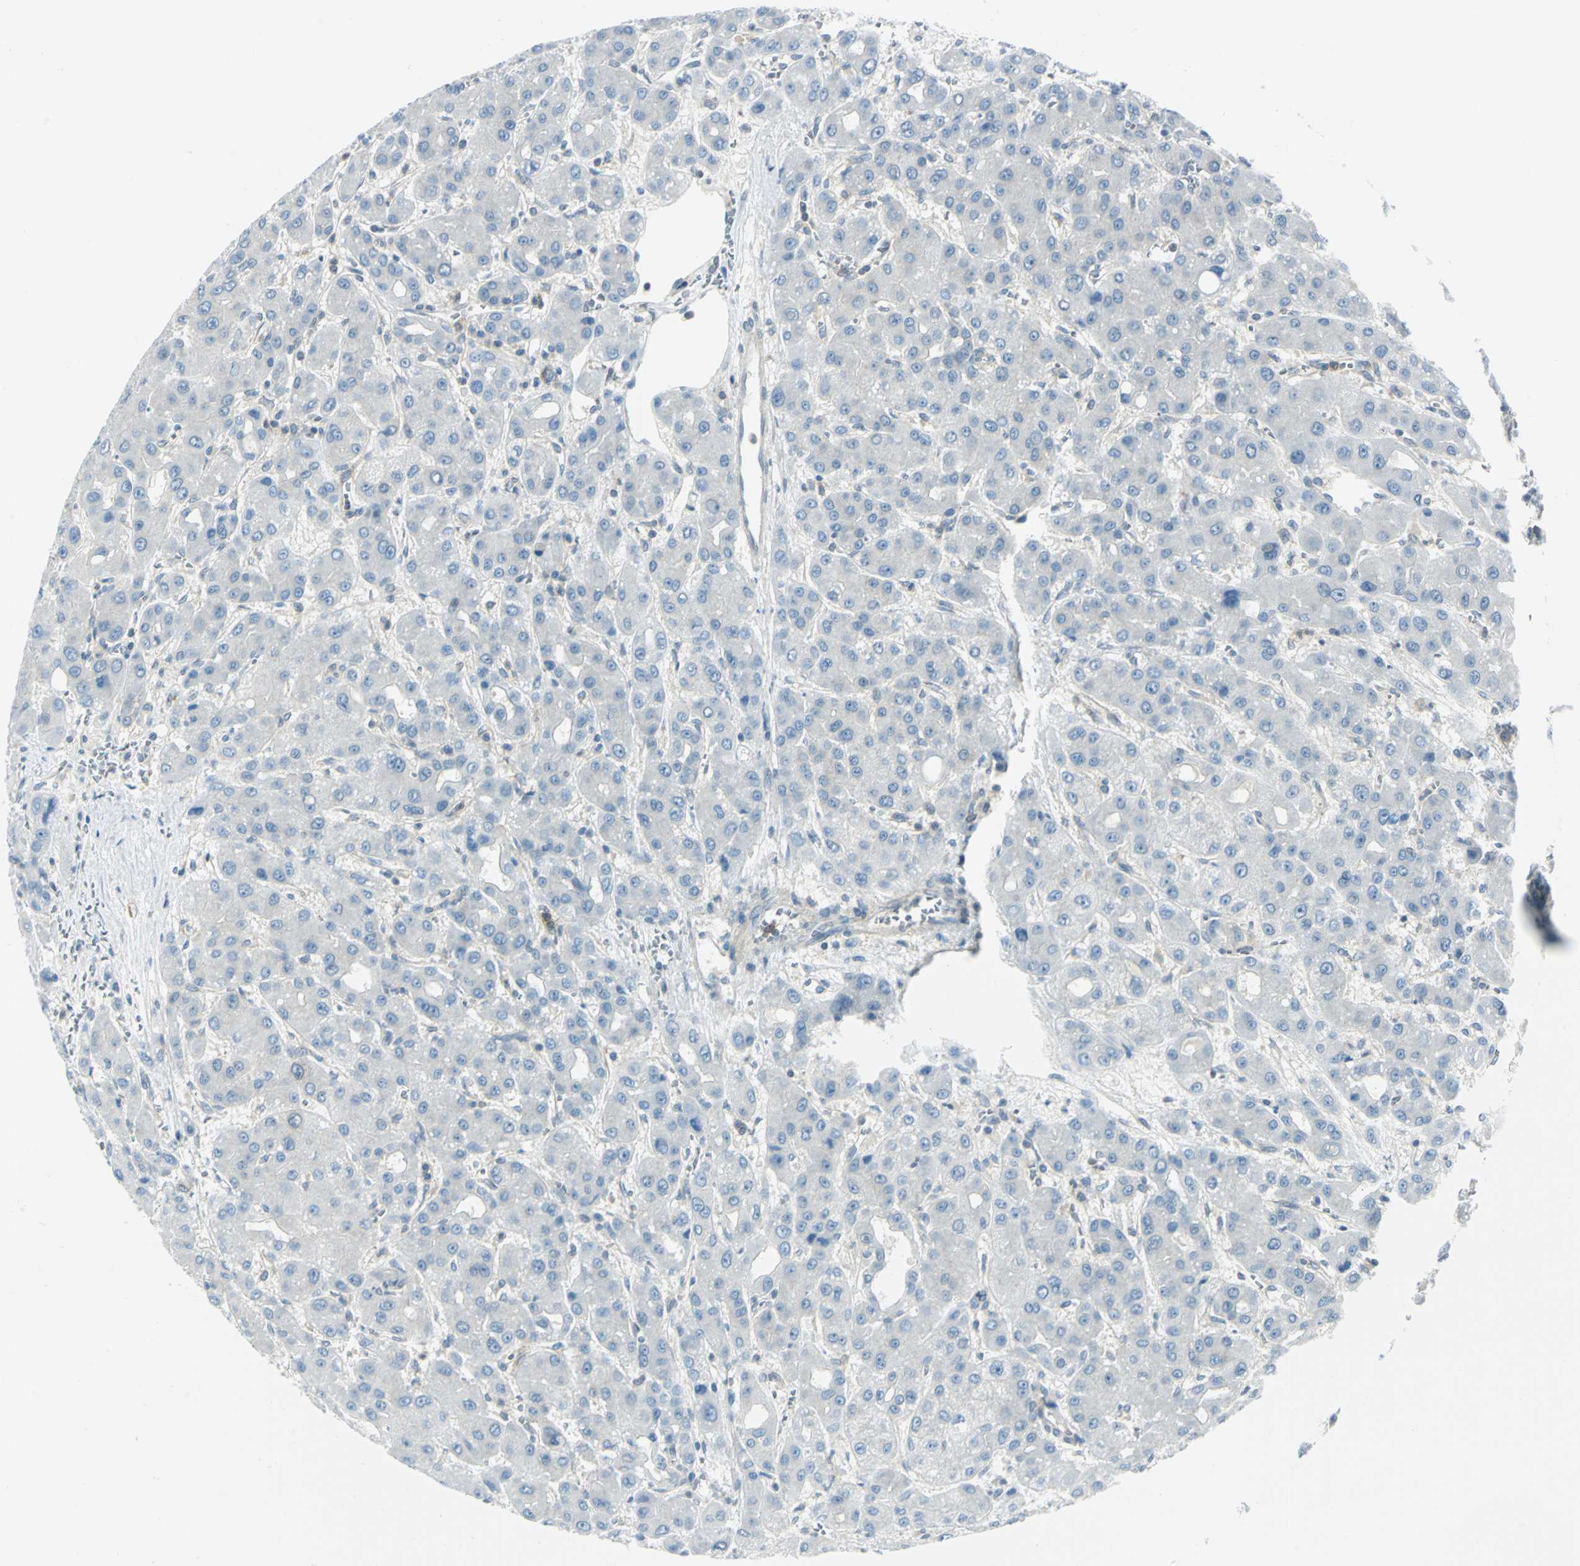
{"staining": {"intensity": "negative", "quantity": "none", "location": "none"}, "tissue": "liver cancer", "cell_type": "Tumor cells", "image_type": "cancer", "snomed": [{"axis": "morphology", "description": "Carcinoma, Hepatocellular, NOS"}, {"axis": "topography", "description": "Liver"}], "caption": "Immunohistochemistry micrograph of neoplastic tissue: human hepatocellular carcinoma (liver) stained with DAB (3,3'-diaminobenzidine) reveals no significant protein positivity in tumor cells.", "gene": "ALDOA", "patient": {"sex": "male", "age": 55}}